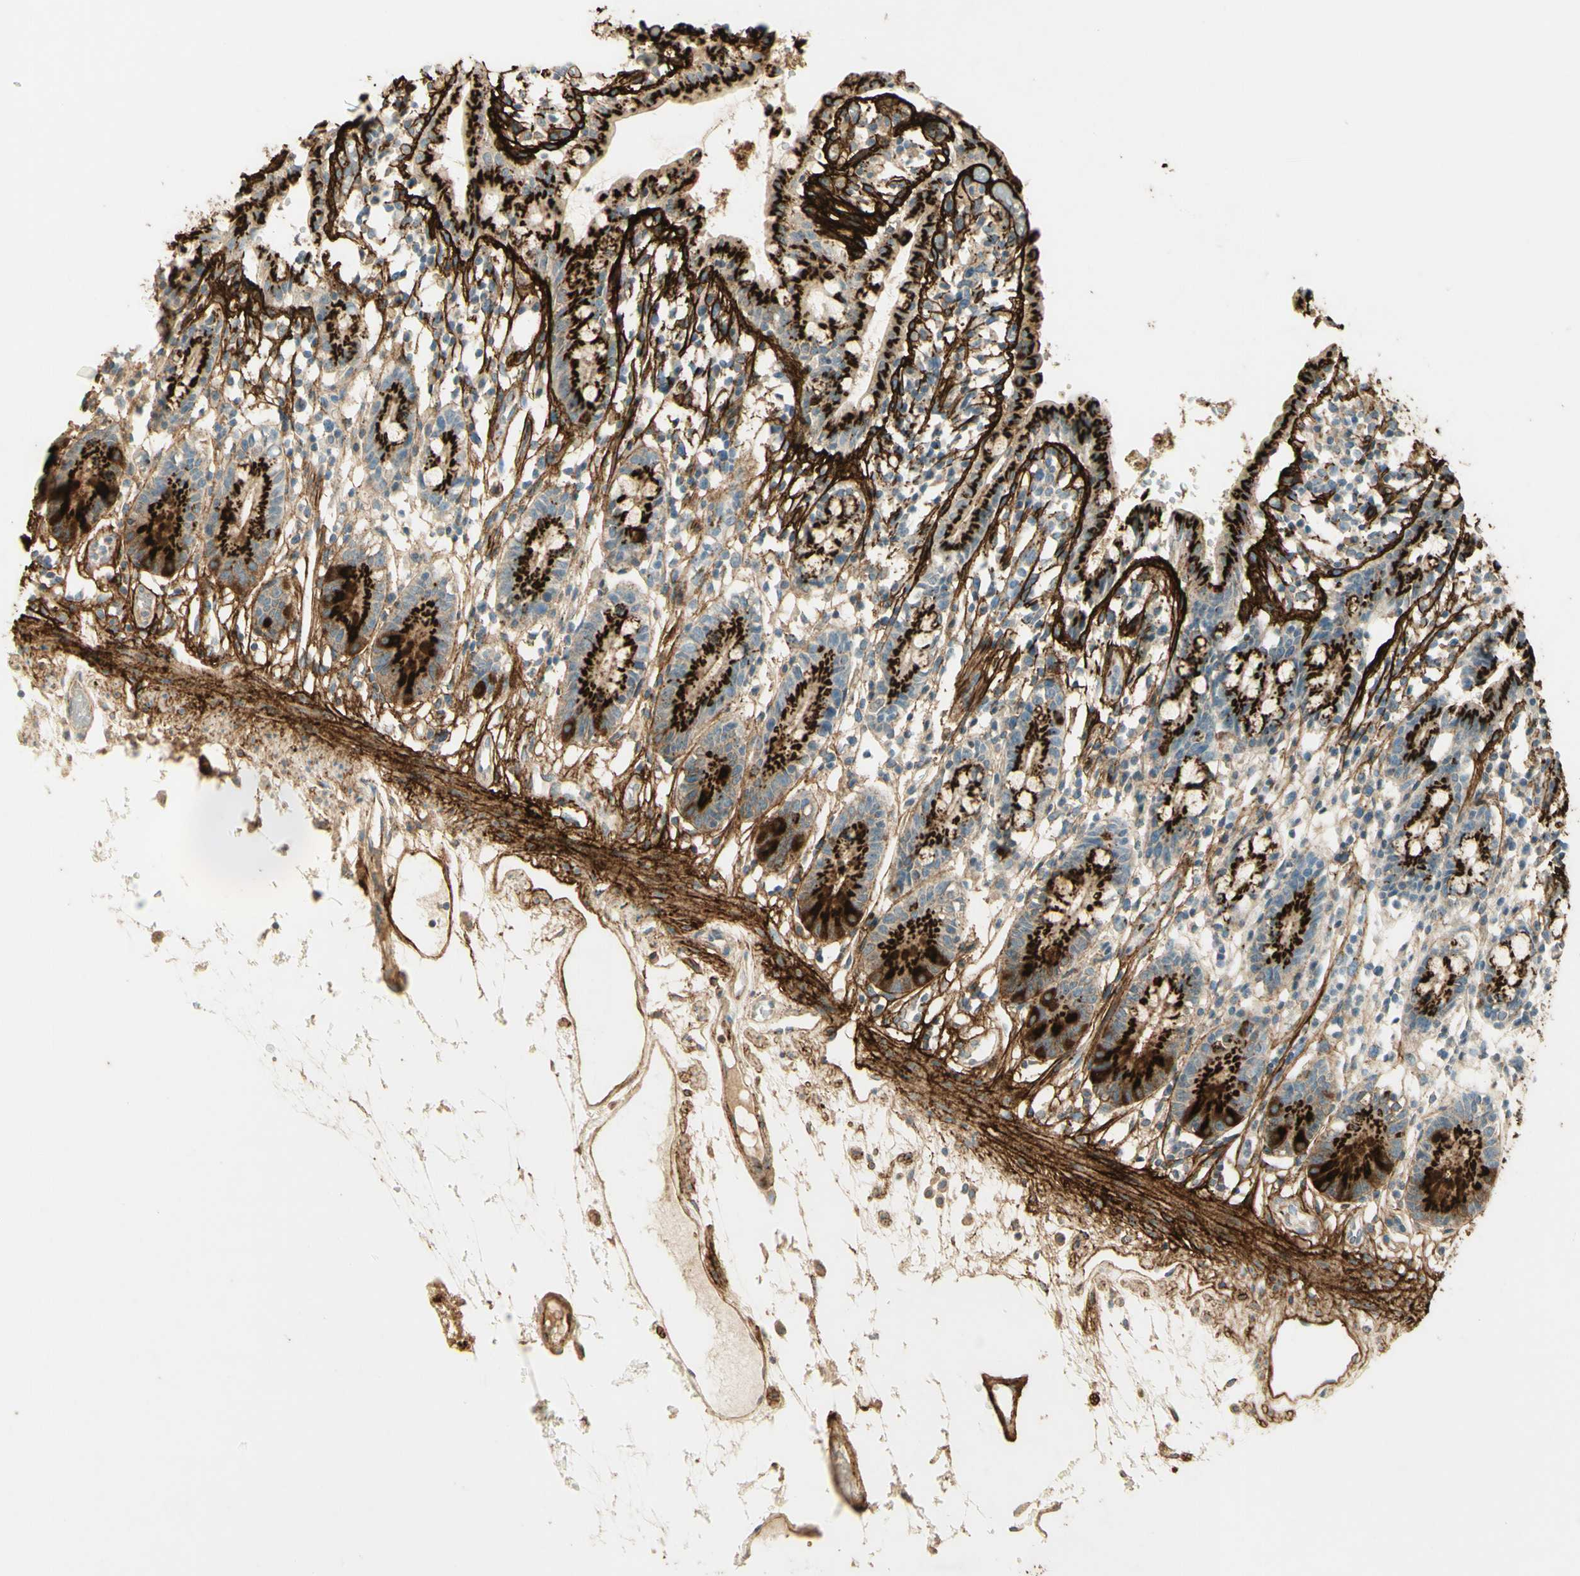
{"staining": {"intensity": "strong", "quantity": "25%-75%", "location": "cytoplasmic/membranous"}, "tissue": "small intestine", "cell_type": "Glandular cells", "image_type": "normal", "snomed": [{"axis": "morphology", "description": "Normal tissue, NOS"}, {"axis": "morphology", "description": "Cystadenocarcinoma, serous, Metastatic site"}, {"axis": "topography", "description": "Small intestine"}], "caption": "Approximately 25%-75% of glandular cells in normal human small intestine reveal strong cytoplasmic/membranous protein positivity as visualized by brown immunohistochemical staining.", "gene": "TNN", "patient": {"sex": "female", "age": 61}}